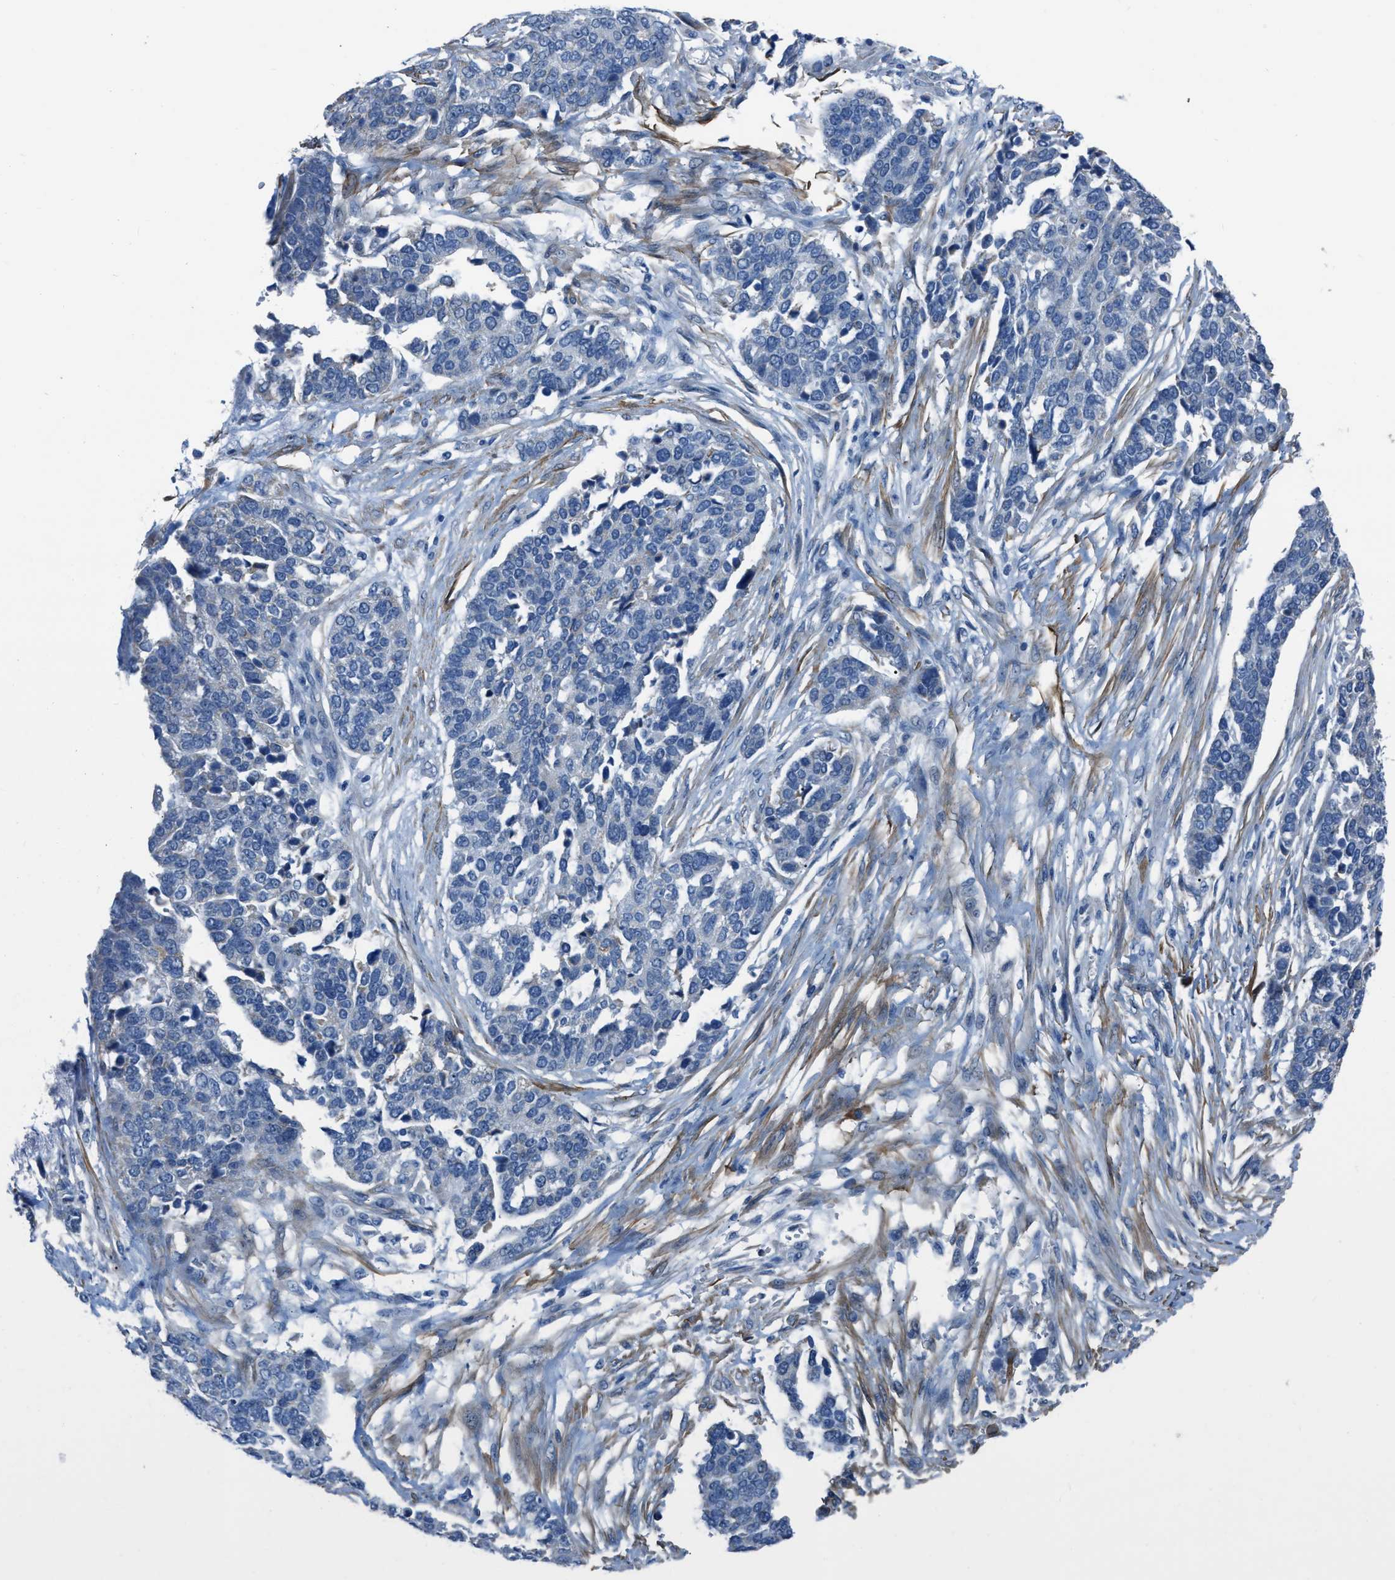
{"staining": {"intensity": "negative", "quantity": "none", "location": "none"}, "tissue": "ovarian cancer", "cell_type": "Tumor cells", "image_type": "cancer", "snomed": [{"axis": "morphology", "description": "Cystadenocarcinoma, serous, NOS"}, {"axis": "topography", "description": "Ovary"}], "caption": "Human ovarian cancer (serous cystadenocarcinoma) stained for a protein using immunohistochemistry (IHC) shows no positivity in tumor cells.", "gene": "SPATC1L", "patient": {"sex": "female", "age": 44}}